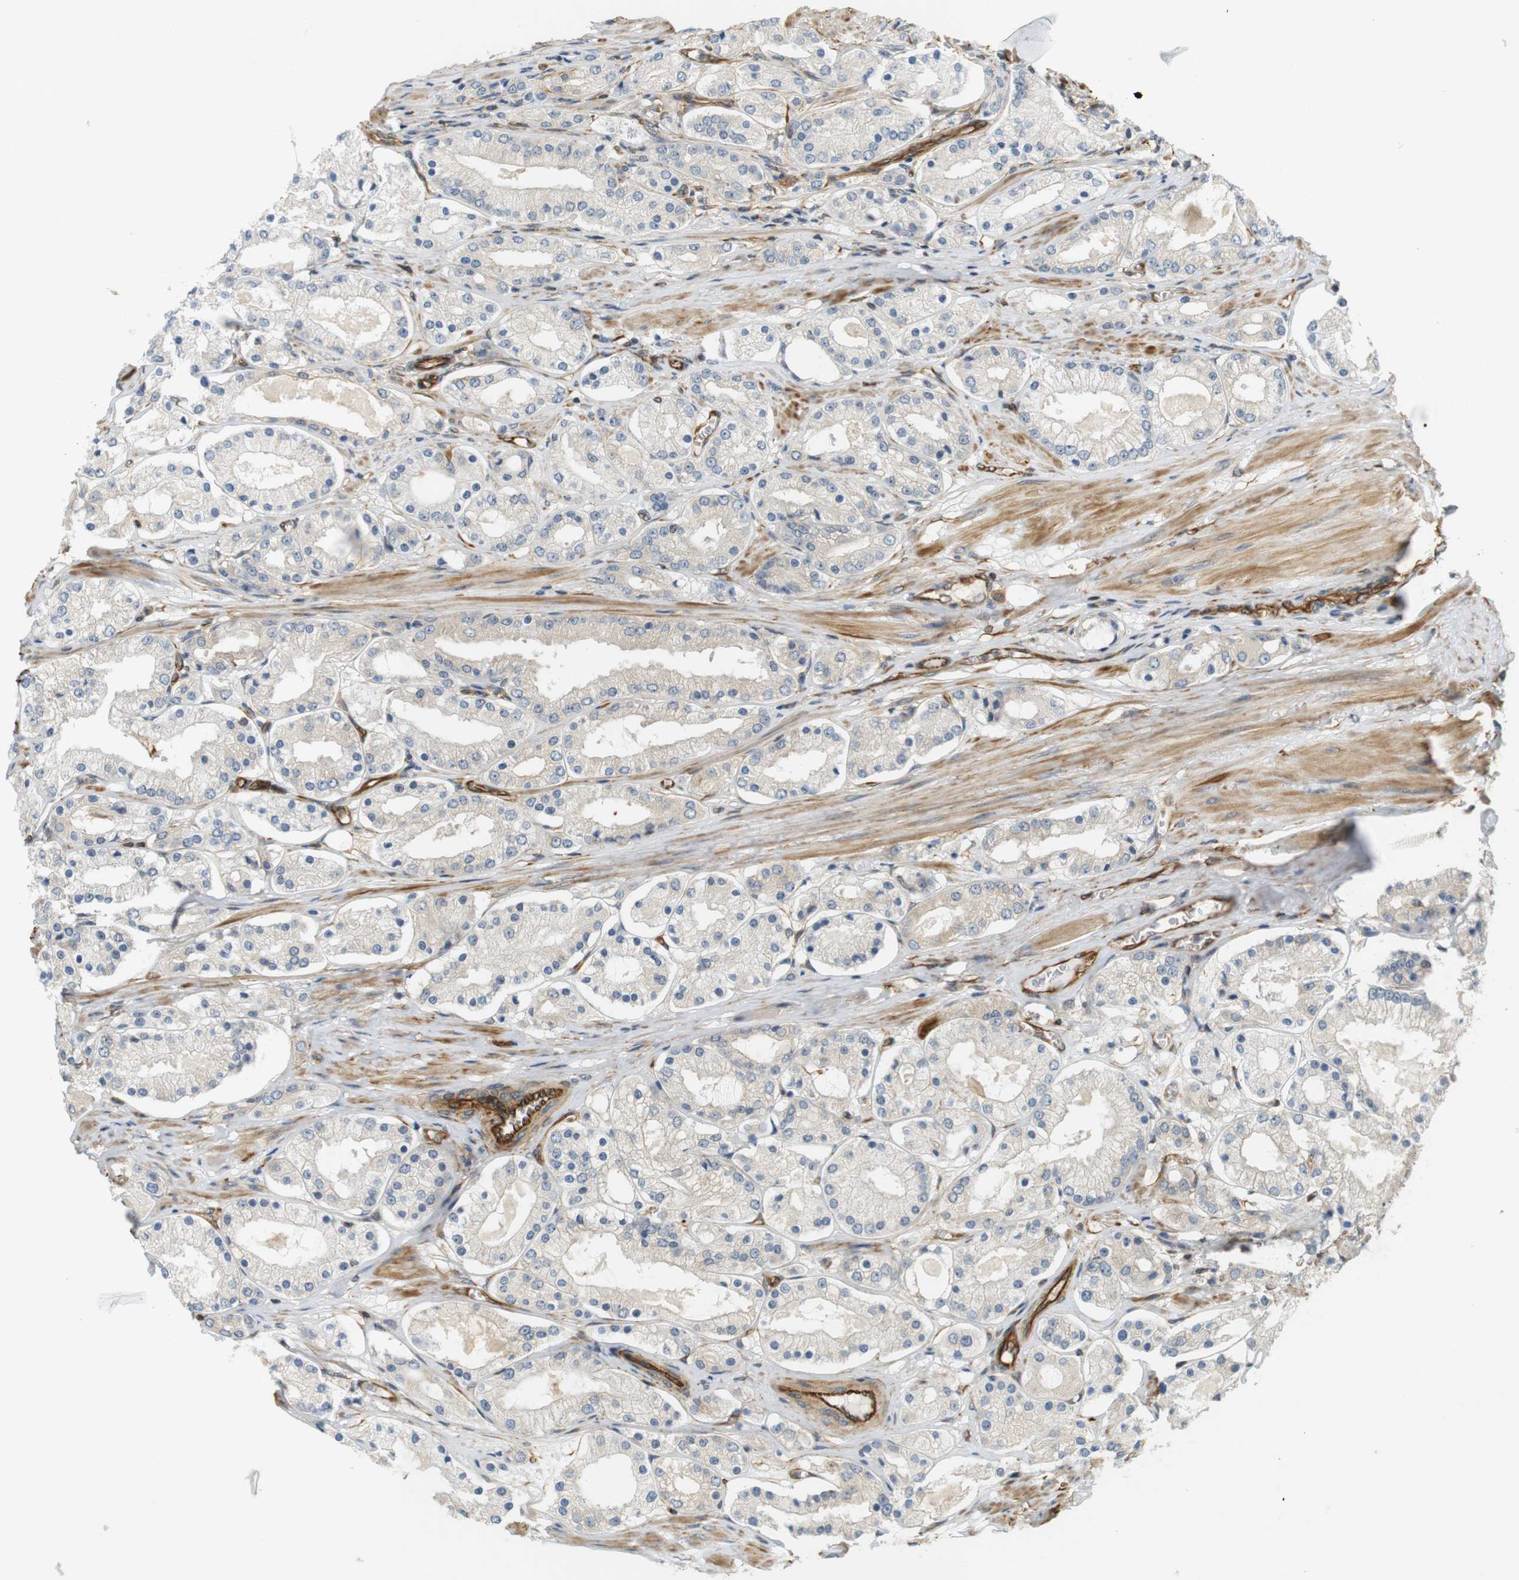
{"staining": {"intensity": "negative", "quantity": "none", "location": "none"}, "tissue": "prostate cancer", "cell_type": "Tumor cells", "image_type": "cancer", "snomed": [{"axis": "morphology", "description": "Adenocarcinoma, High grade"}, {"axis": "topography", "description": "Prostate"}], "caption": "Immunohistochemical staining of prostate cancer reveals no significant positivity in tumor cells.", "gene": "CYTH3", "patient": {"sex": "male", "age": 66}}